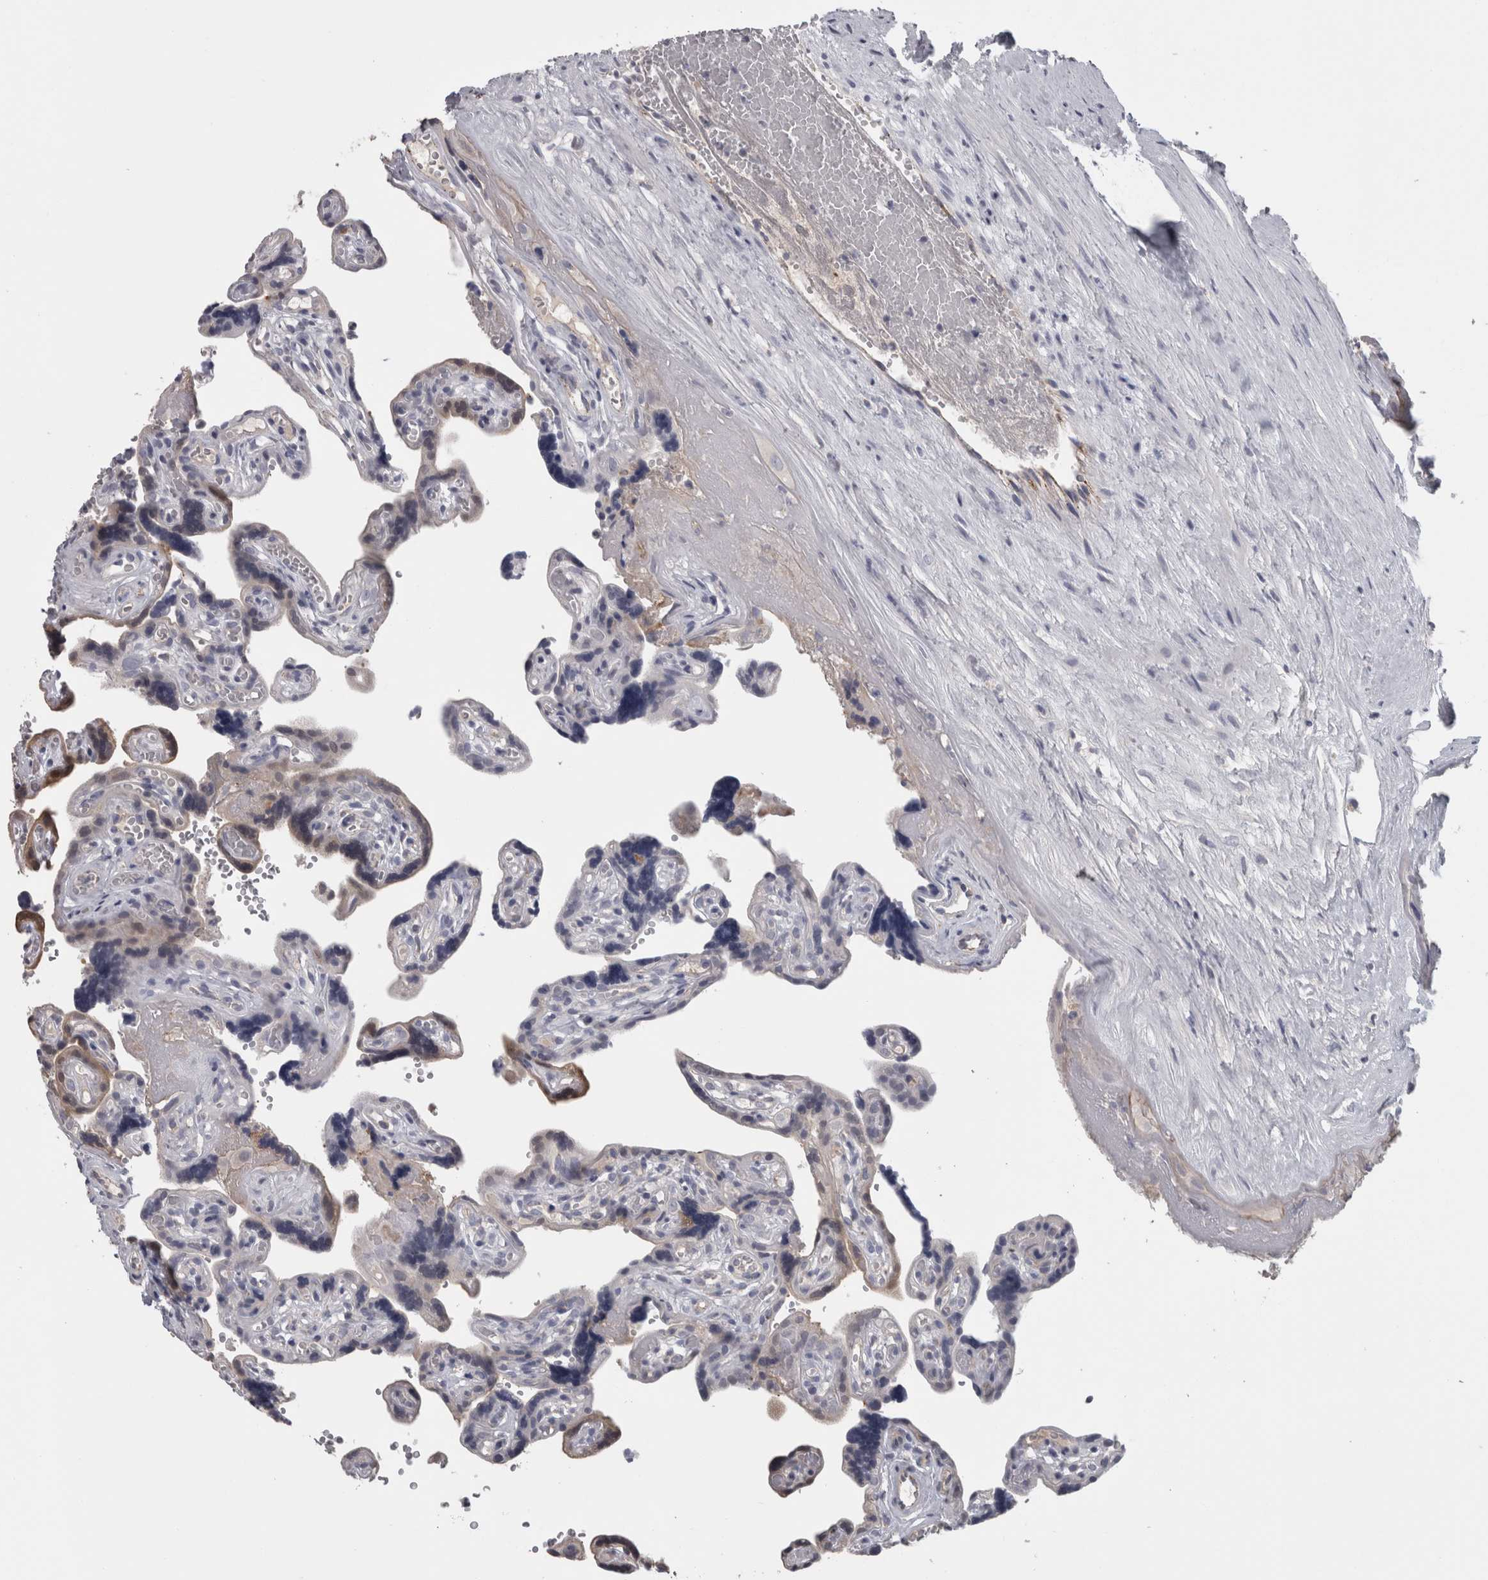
{"staining": {"intensity": "moderate", "quantity": "<25%", "location": "cytoplasmic/membranous"}, "tissue": "placenta", "cell_type": "Trophoblastic cells", "image_type": "normal", "snomed": [{"axis": "morphology", "description": "Normal tissue, NOS"}, {"axis": "topography", "description": "Placenta"}], "caption": "Trophoblastic cells reveal moderate cytoplasmic/membranous expression in approximately <25% of cells in benign placenta. Nuclei are stained in blue.", "gene": "TCAP", "patient": {"sex": "female", "age": 30}}